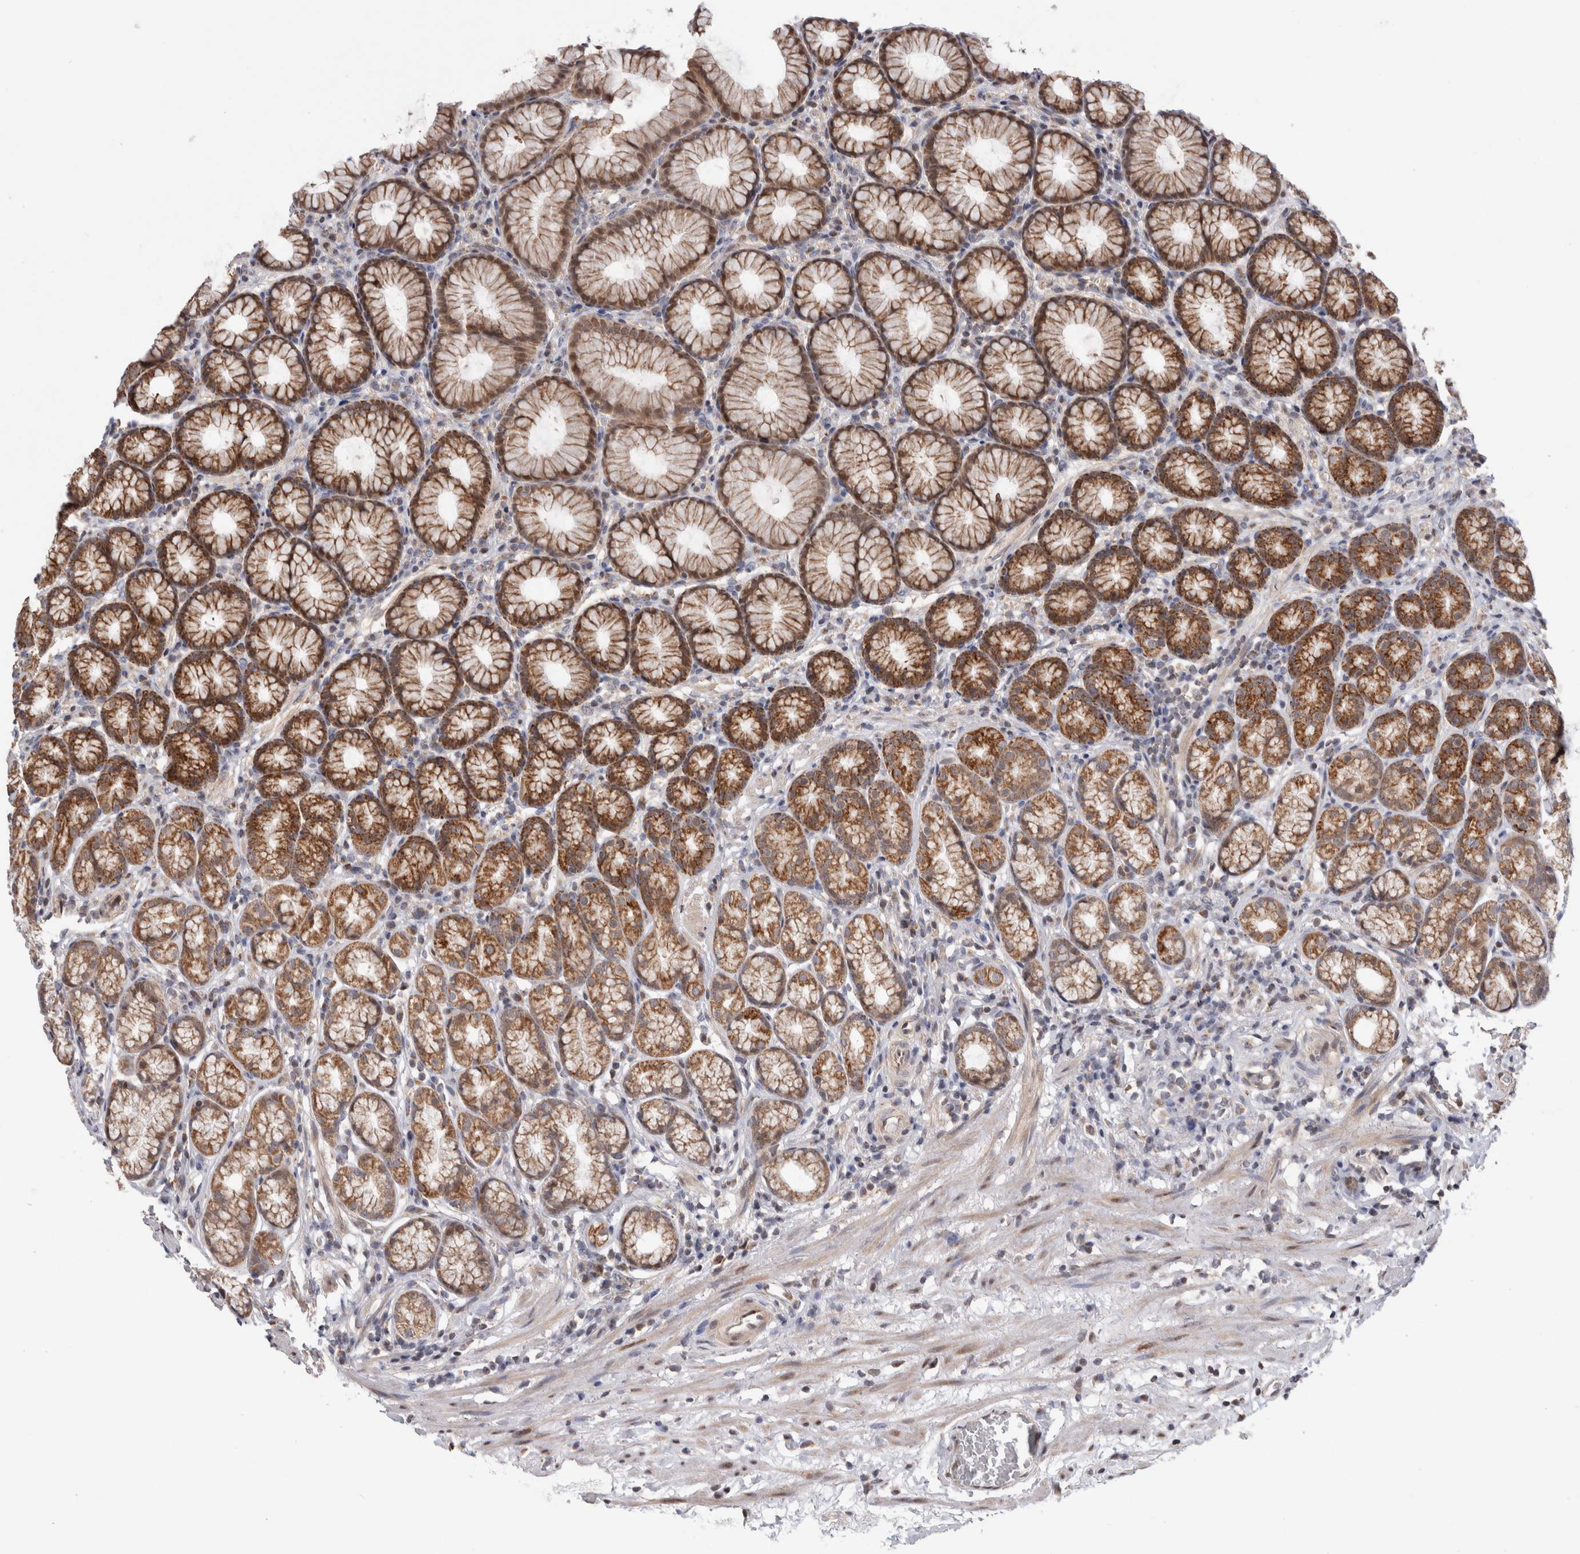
{"staining": {"intensity": "strong", "quantity": ">75%", "location": "cytoplasmic/membranous"}, "tissue": "stomach", "cell_type": "Glandular cells", "image_type": "normal", "snomed": [{"axis": "morphology", "description": "Normal tissue, NOS"}, {"axis": "topography", "description": "Stomach"}], "caption": "Immunohistochemistry (IHC) photomicrograph of unremarkable stomach: stomach stained using IHC exhibits high levels of strong protein expression localized specifically in the cytoplasmic/membranous of glandular cells, appearing as a cytoplasmic/membranous brown color.", "gene": "MRPL37", "patient": {"sex": "male", "age": 42}}